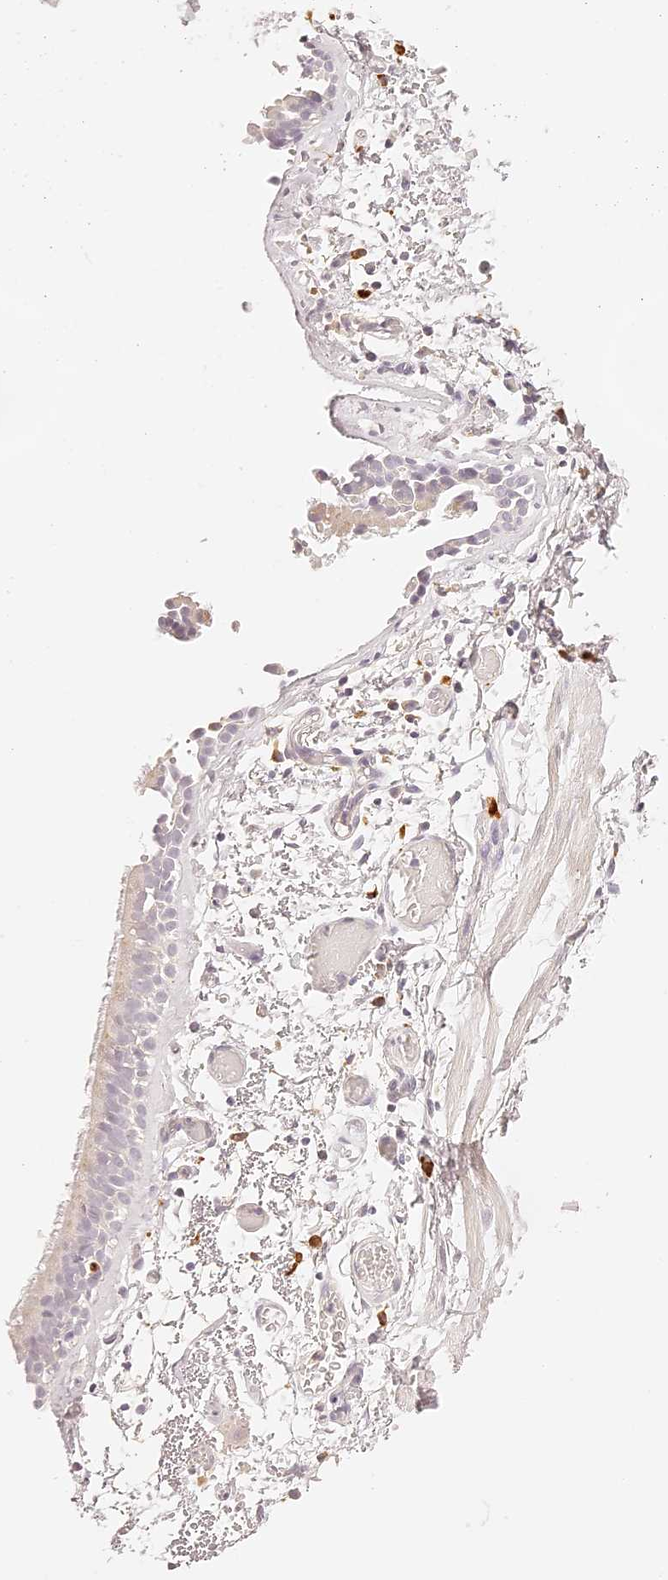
{"staining": {"intensity": "negative", "quantity": "none", "location": "none"}, "tissue": "bronchus", "cell_type": "Respiratory epithelial cells", "image_type": "normal", "snomed": [{"axis": "morphology", "description": "Normal tissue, NOS"}, {"axis": "topography", "description": "Bronchus"}, {"axis": "topography", "description": "Lung"}], "caption": "High power microscopy histopathology image of an IHC micrograph of benign bronchus, revealing no significant staining in respiratory epithelial cells.", "gene": "TRIM45", "patient": {"sex": "male", "age": 56}}